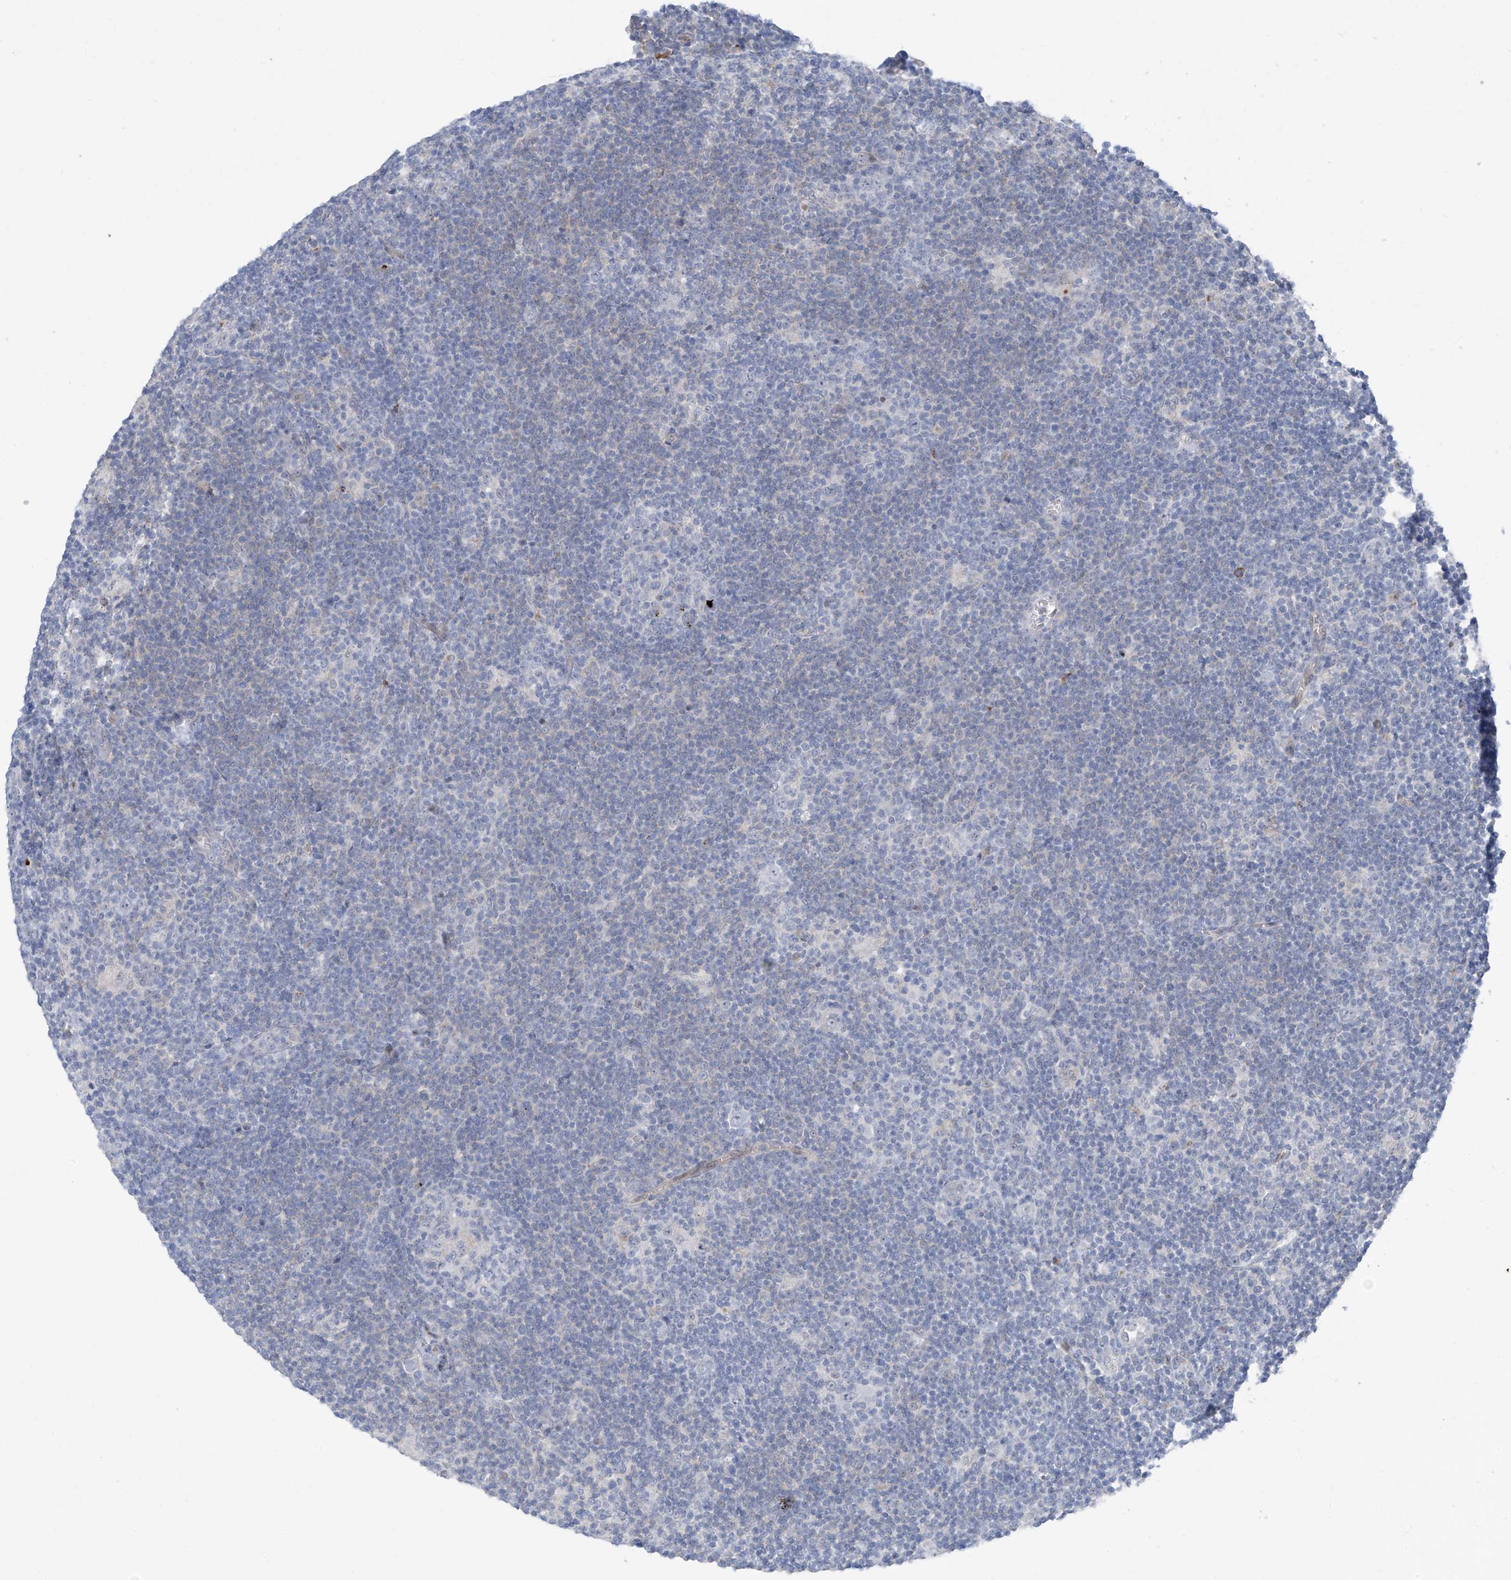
{"staining": {"intensity": "negative", "quantity": "none", "location": "none"}, "tissue": "lymphoma", "cell_type": "Tumor cells", "image_type": "cancer", "snomed": [{"axis": "morphology", "description": "Hodgkin's disease, NOS"}, {"axis": "topography", "description": "Lymph node"}], "caption": "Immunohistochemistry (IHC) micrograph of neoplastic tissue: human Hodgkin's disease stained with DAB (3,3'-diaminobenzidine) shows no significant protein staining in tumor cells. The staining was performed using DAB (3,3'-diaminobenzidine) to visualize the protein expression in brown, while the nuclei were stained in blue with hematoxylin (Magnification: 20x).", "gene": "ZNF793", "patient": {"sex": "female", "age": 57}}